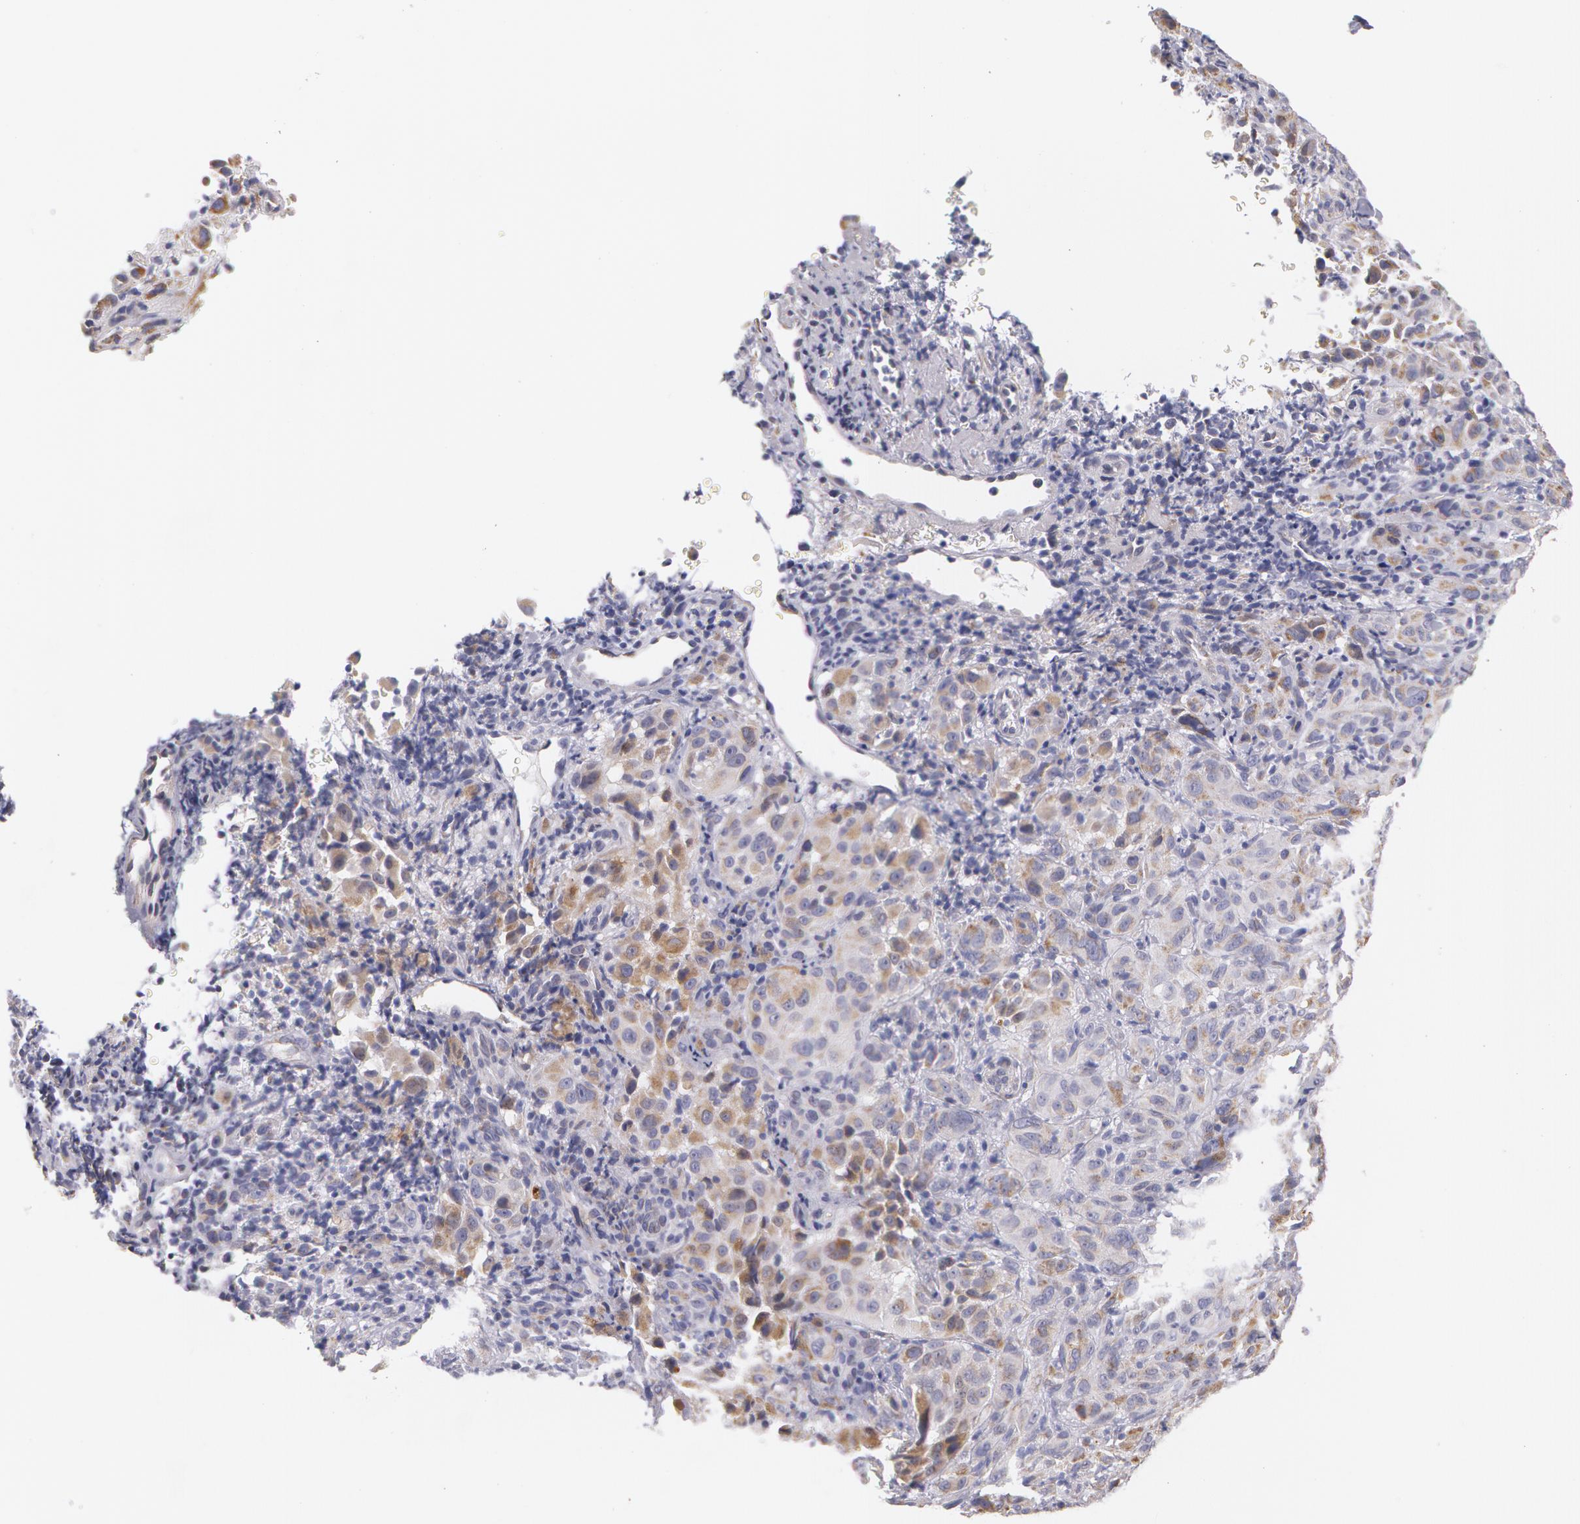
{"staining": {"intensity": "moderate", "quantity": "25%-75%", "location": "cytoplasmic/membranous"}, "tissue": "melanoma", "cell_type": "Tumor cells", "image_type": "cancer", "snomed": [{"axis": "morphology", "description": "Malignant melanoma, NOS"}, {"axis": "topography", "description": "Skin"}], "caption": "This is an image of immunohistochemistry staining of malignant melanoma, which shows moderate staining in the cytoplasmic/membranous of tumor cells.", "gene": "KRT18", "patient": {"sex": "male", "age": 75}}